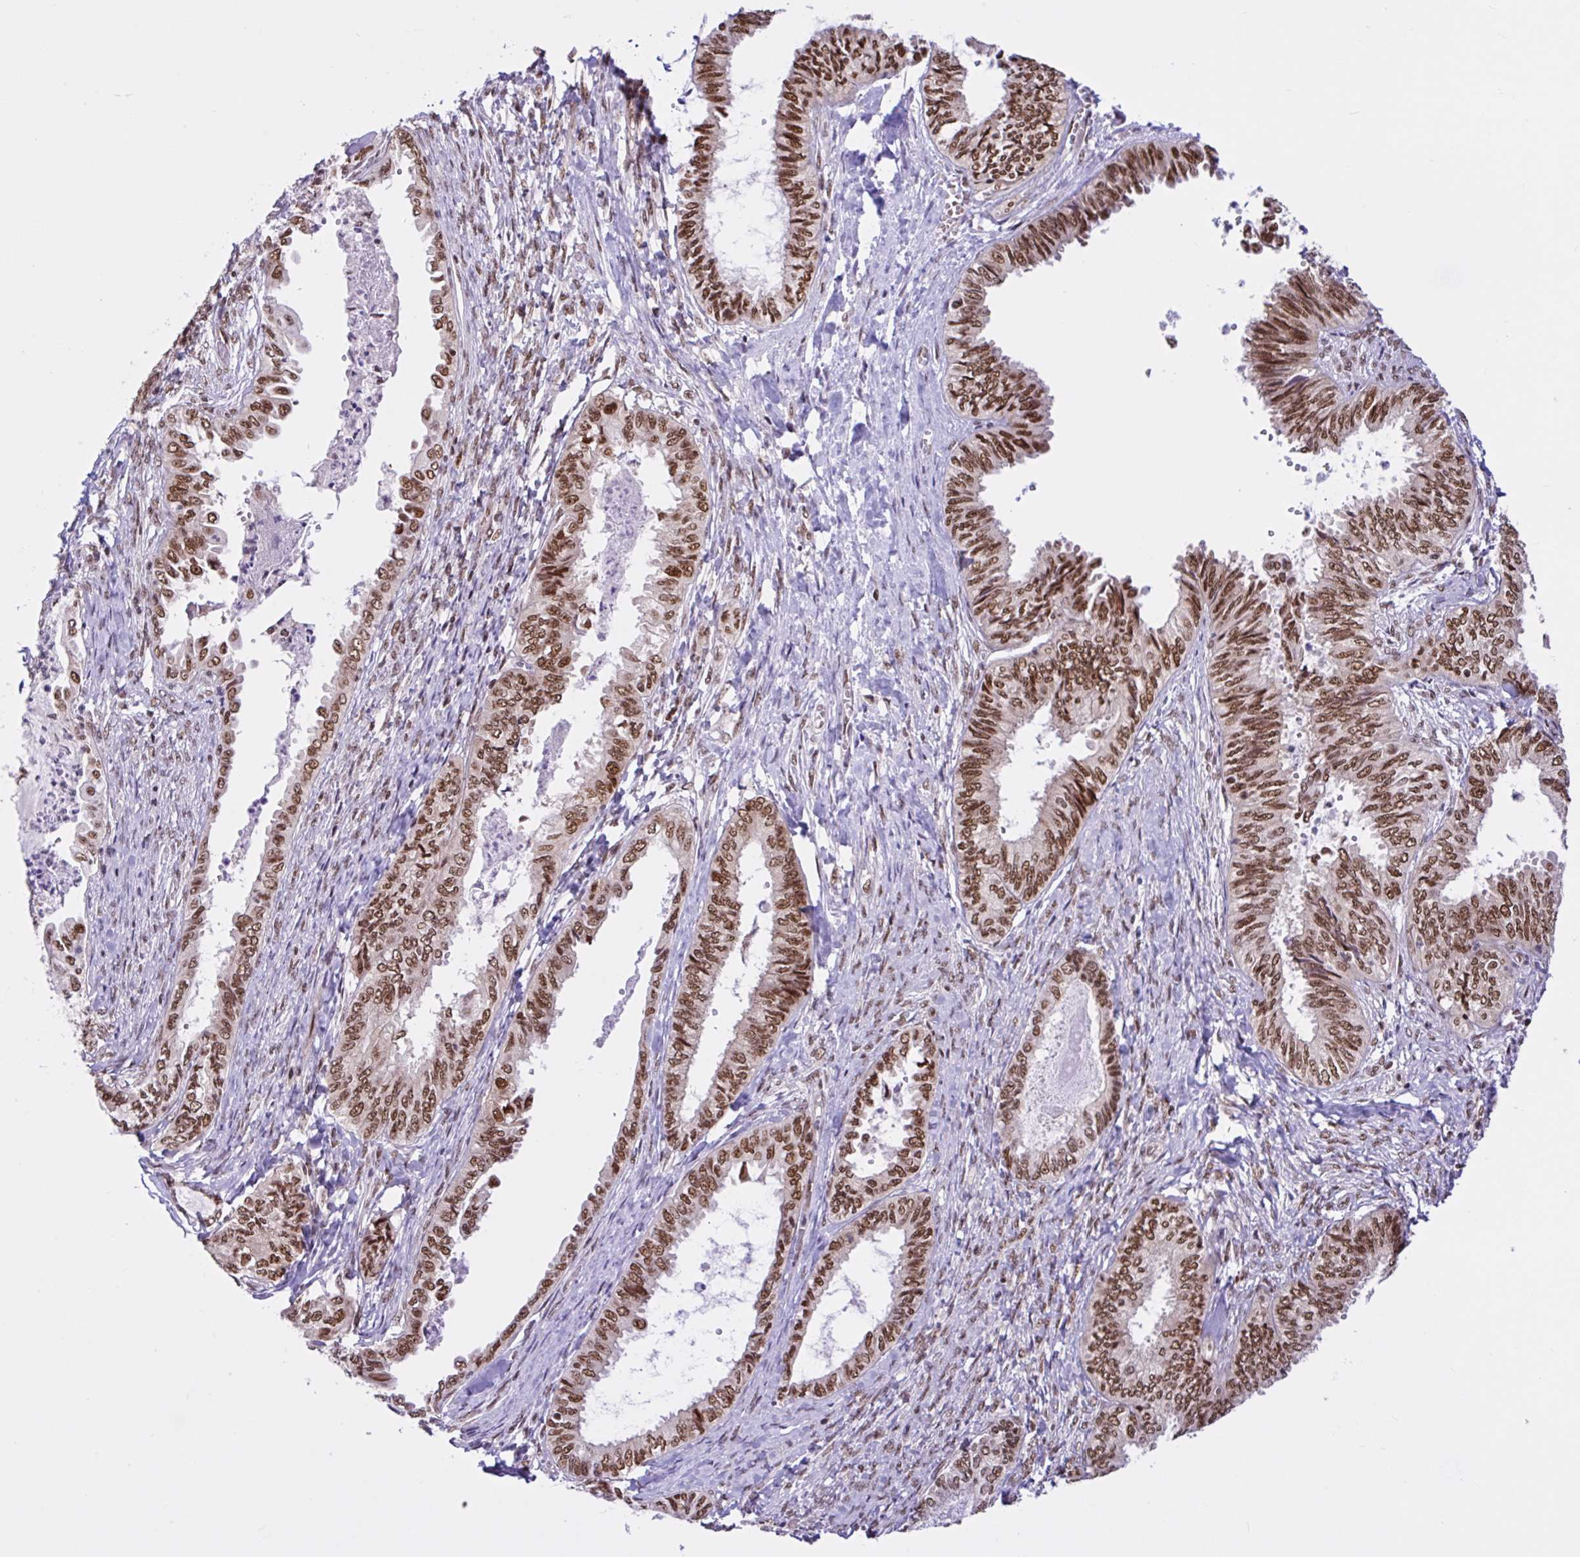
{"staining": {"intensity": "moderate", "quantity": ">75%", "location": "nuclear"}, "tissue": "ovarian cancer", "cell_type": "Tumor cells", "image_type": "cancer", "snomed": [{"axis": "morphology", "description": "Carcinoma, endometroid"}, {"axis": "topography", "description": "Ovary"}], "caption": "Ovarian endometroid carcinoma stained for a protein demonstrates moderate nuclear positivity in tumor cells. (DAB = brown stain, brightfield microscopy at high magnification).", "gene": "CCDC12", "patient": {"sex": "female", "age": 70}}